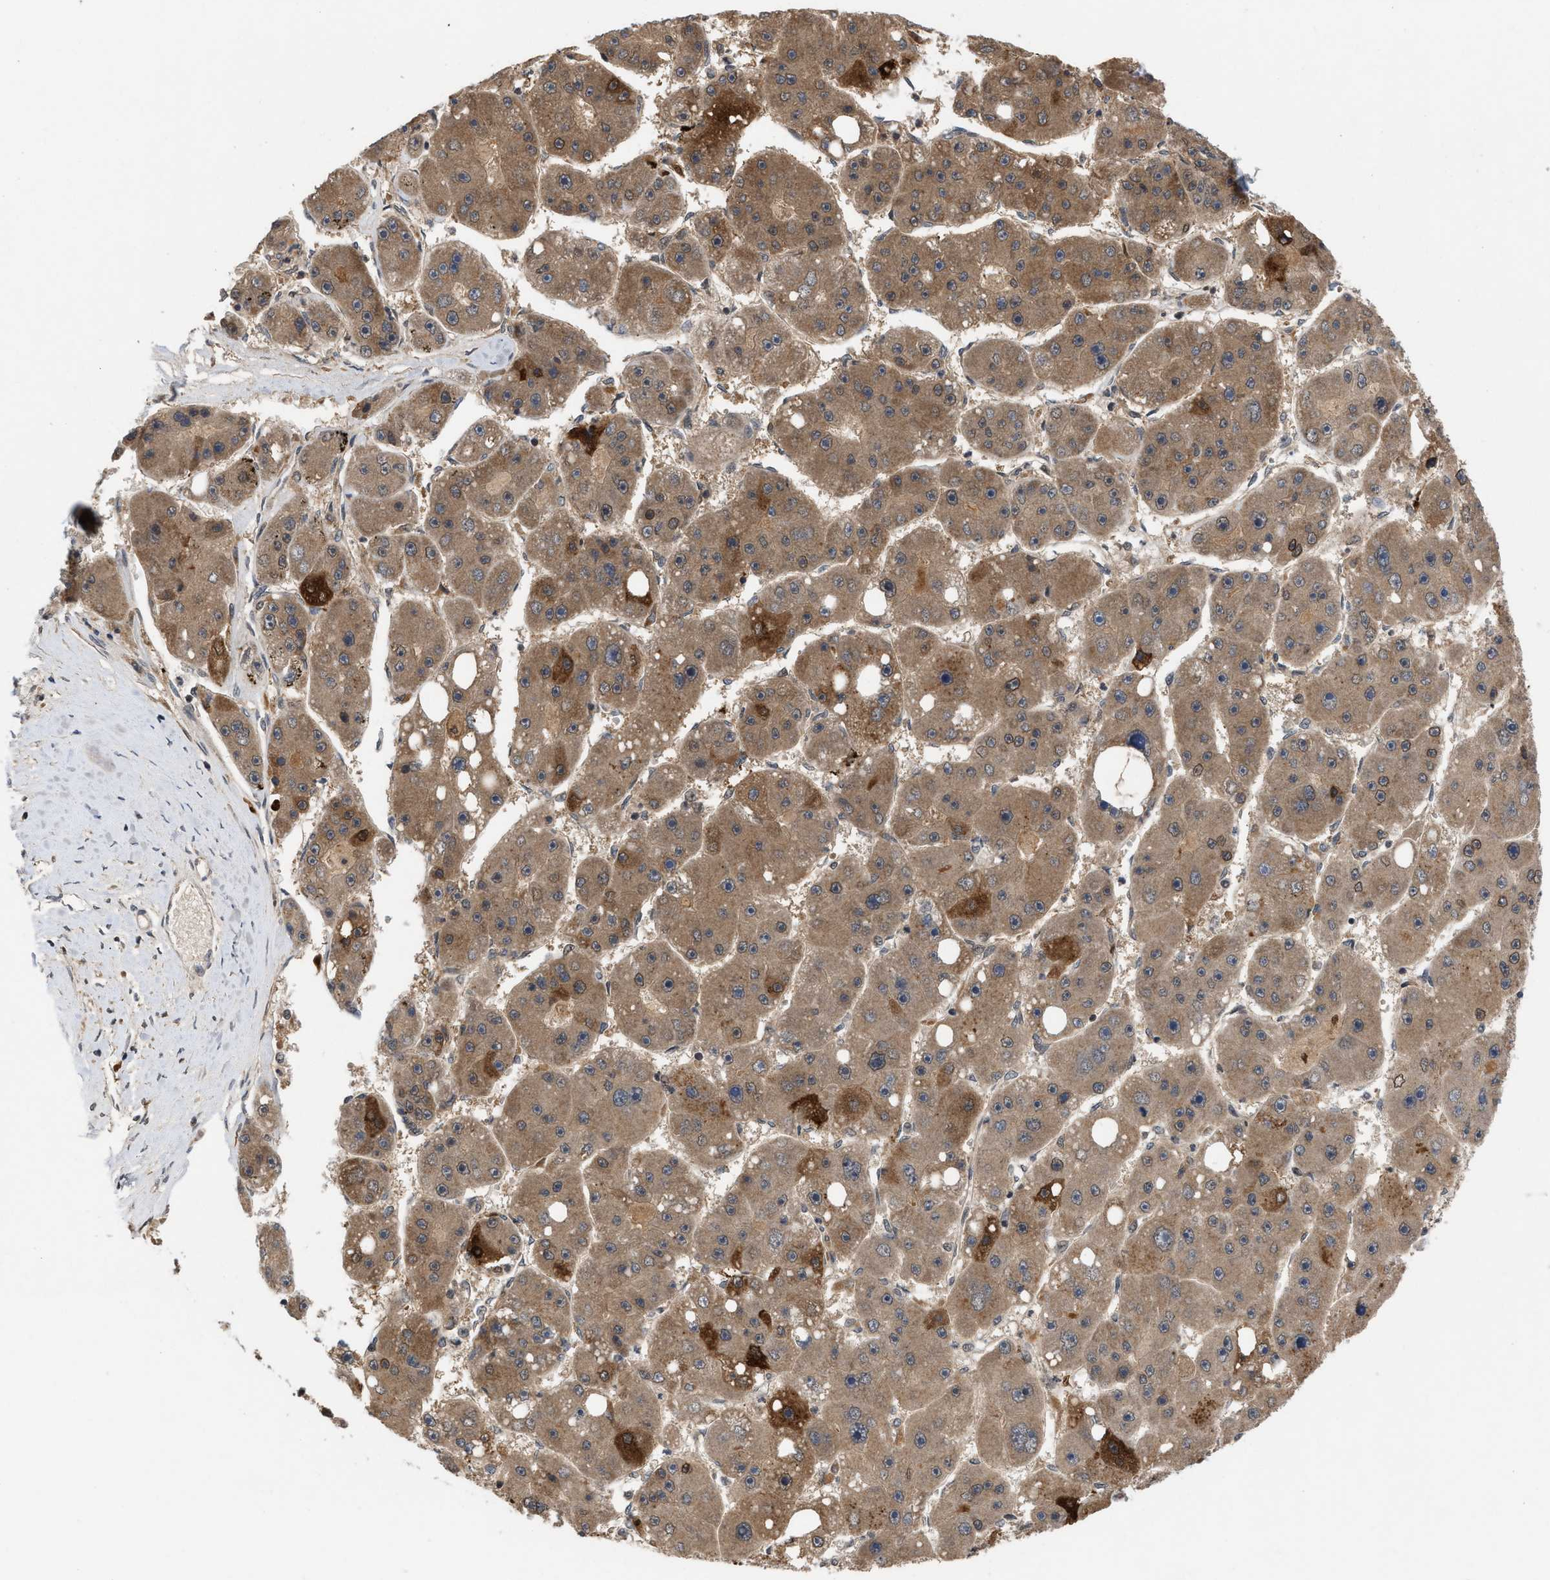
{"staining": {"intensity": "strong", "quantity": ">75%", "location": "cytoplasmic/membranous"}, "tissue": "liver cancer", "cell_type": "Tumor cells", "image_type": "cancer", "snomed": [{"axis": "morphology", "description": "Carcinoma, Hepatocellular, NOS"}, {"axis": "topography", "description": "Liver"}], "caption": "Protein expression analysis of liver cancer (hepatocellular carcinoma) reveals strong cytoplasmic/membranous positivity in approximately >75% of tumor cells. Using DAB (3,3'-diaminobenzidine) (brown) and hematoxylin (blue) stains, captured at high magnification using brightfield microscopy.", "gene": "C9orf78", "patient": {"sex": "female", "age": 61}}